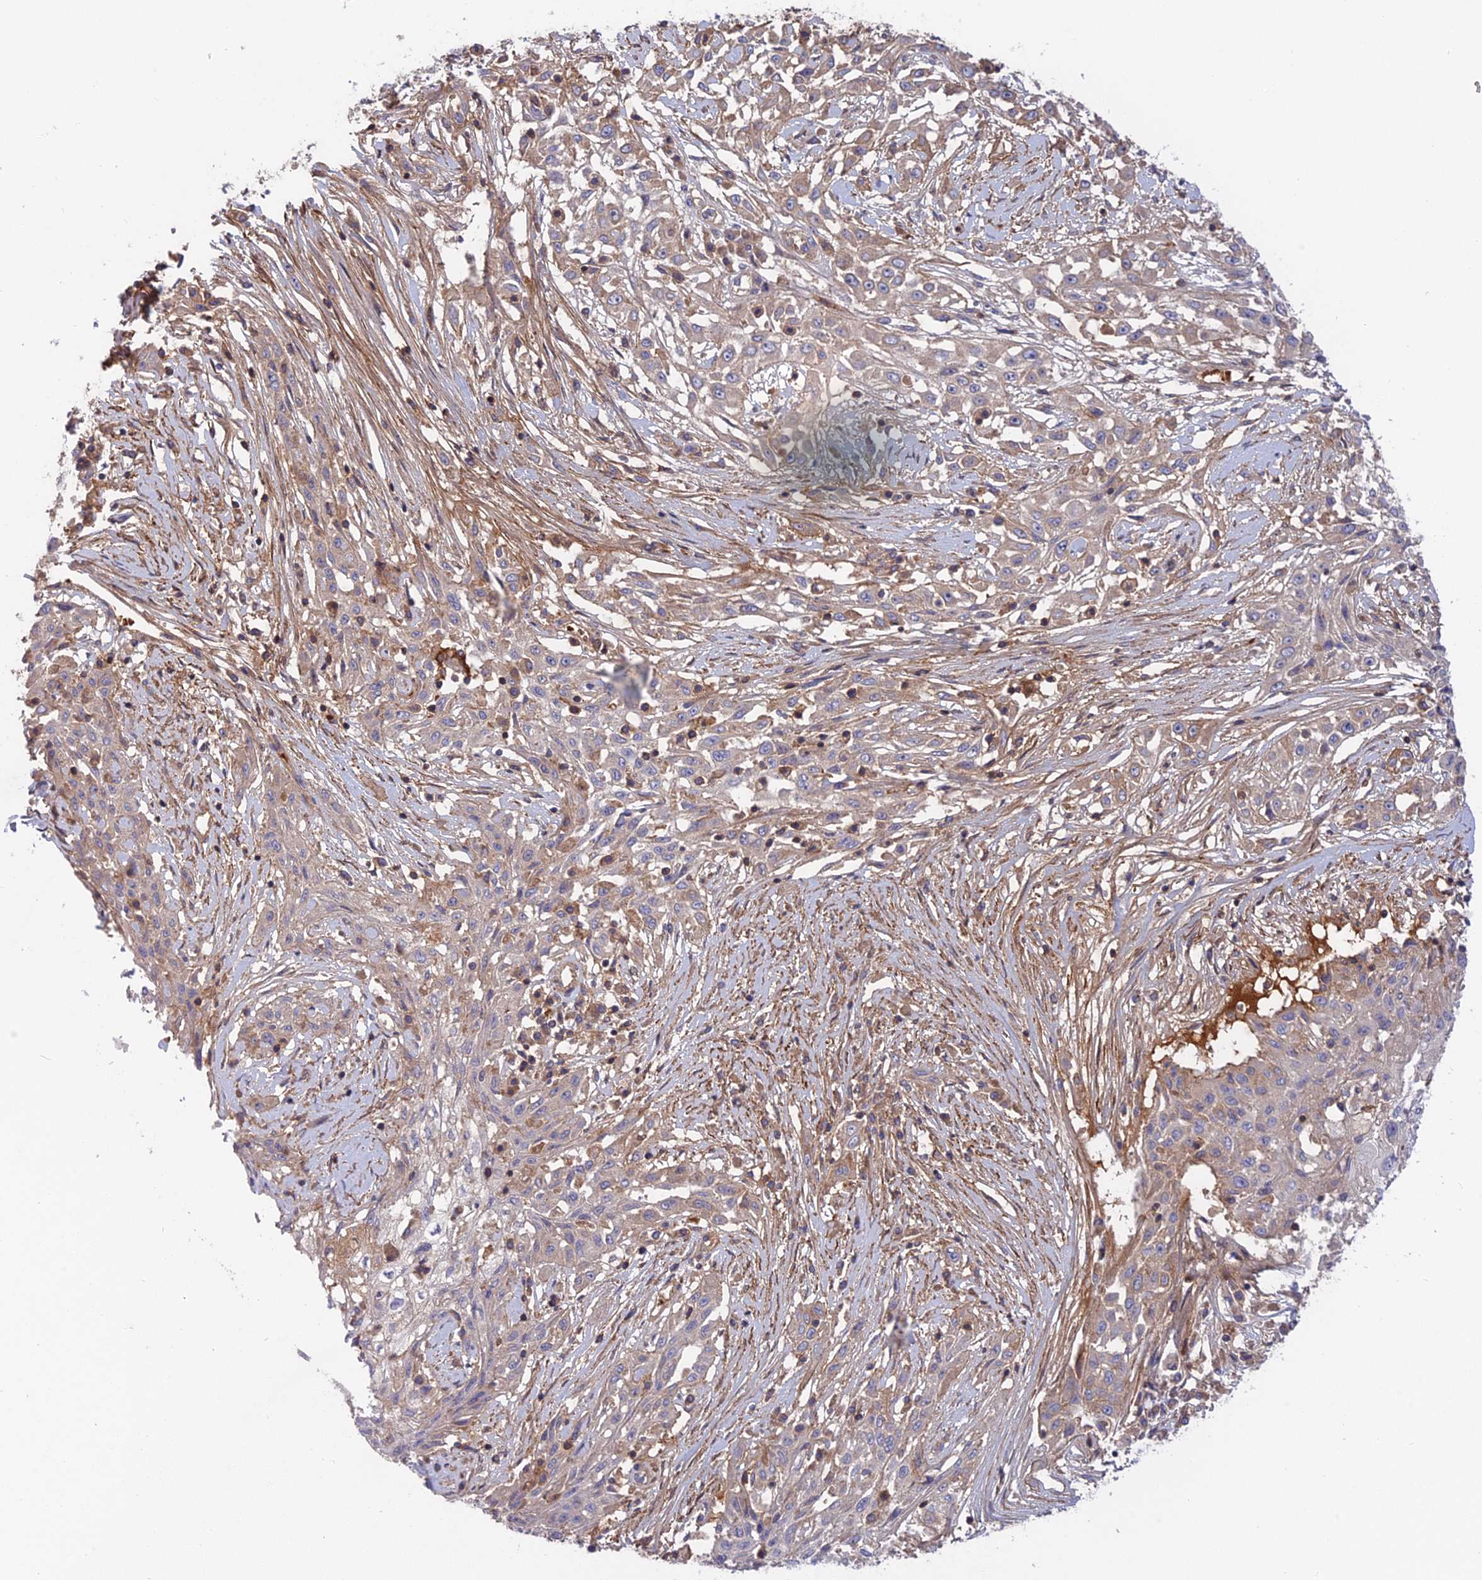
{"staining": {"intensity": "weak", "quantity": "<25%", "location": "cytoplasmic/membranous"}, "tissue": "skin cancer", "cell_type": "Tumor cells", "image_type": "cancer", "snomed": [{"axis": "morphology", "description": "Squamous cell carcinoma, NOS"}, {"axis": "morphology", "description": "Squamous cell carcinoma, metastatic, NOS"}, {"axis": "topography", "description": "Skin"}, {"axis": "topography", "description": "Lymph node"}], "caption": "Tumor cells show no significant expression in squamous cell carcinoma (skin).", "gene": "CPNE7", "patient": {"sex": "male", "age": 75}}